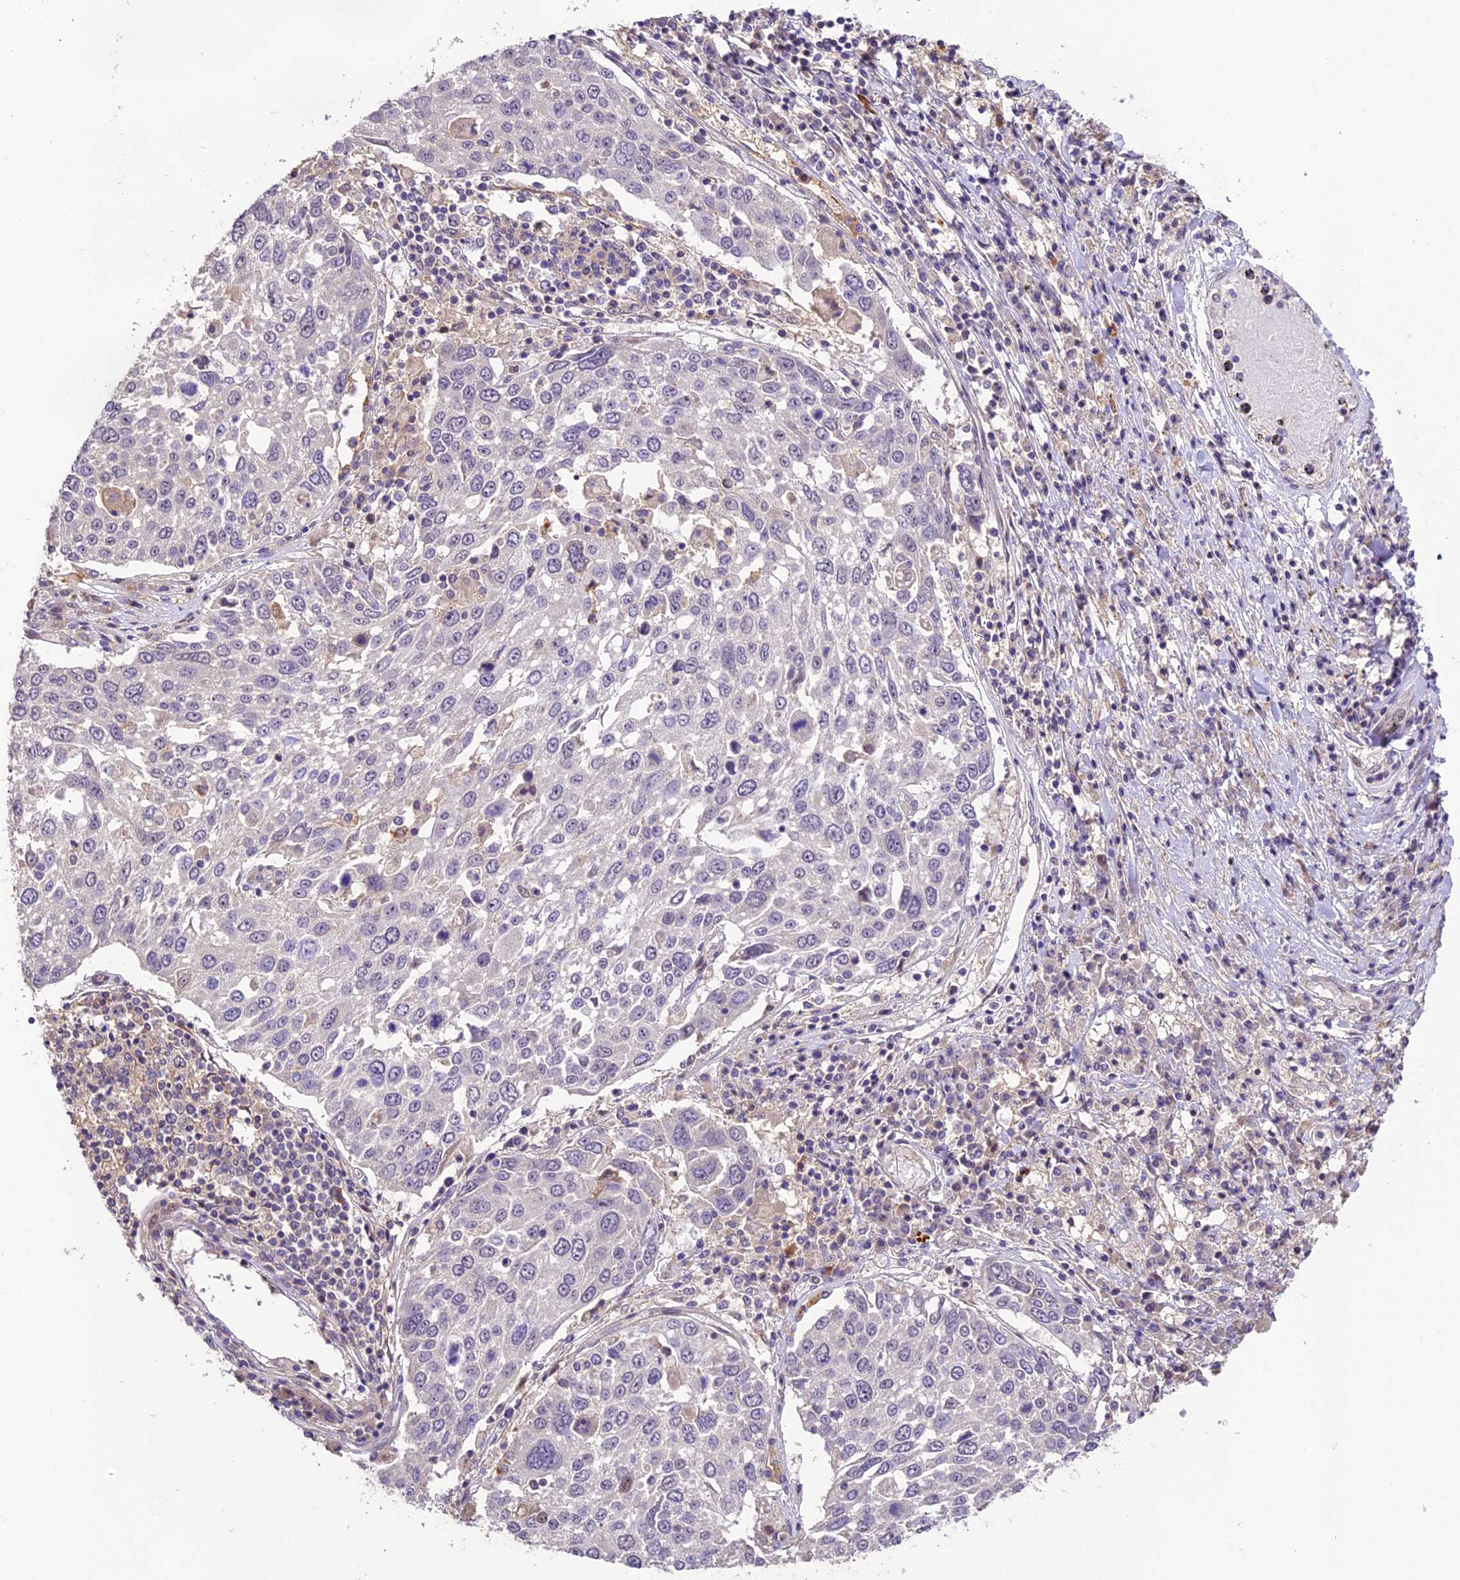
{"staining": {"intensity": "negative", "quantity": "none", "location": "none"}, "tissue": "lung cancer", "cell_type": "Tumor cells", "image_type": "cancer", "snomed": [{"axis": "morphology", "description": "Squamous cell carcinoma, NOS"}, {"axis": "topography", "description": "Lung"}], "caption": "The immunohistochemistry (IHC) micrograph has no significant expression in tumor cells of lung cancer tissue.", "gene": "DGKH", "patient": {"sex": "male", "age": 65}}